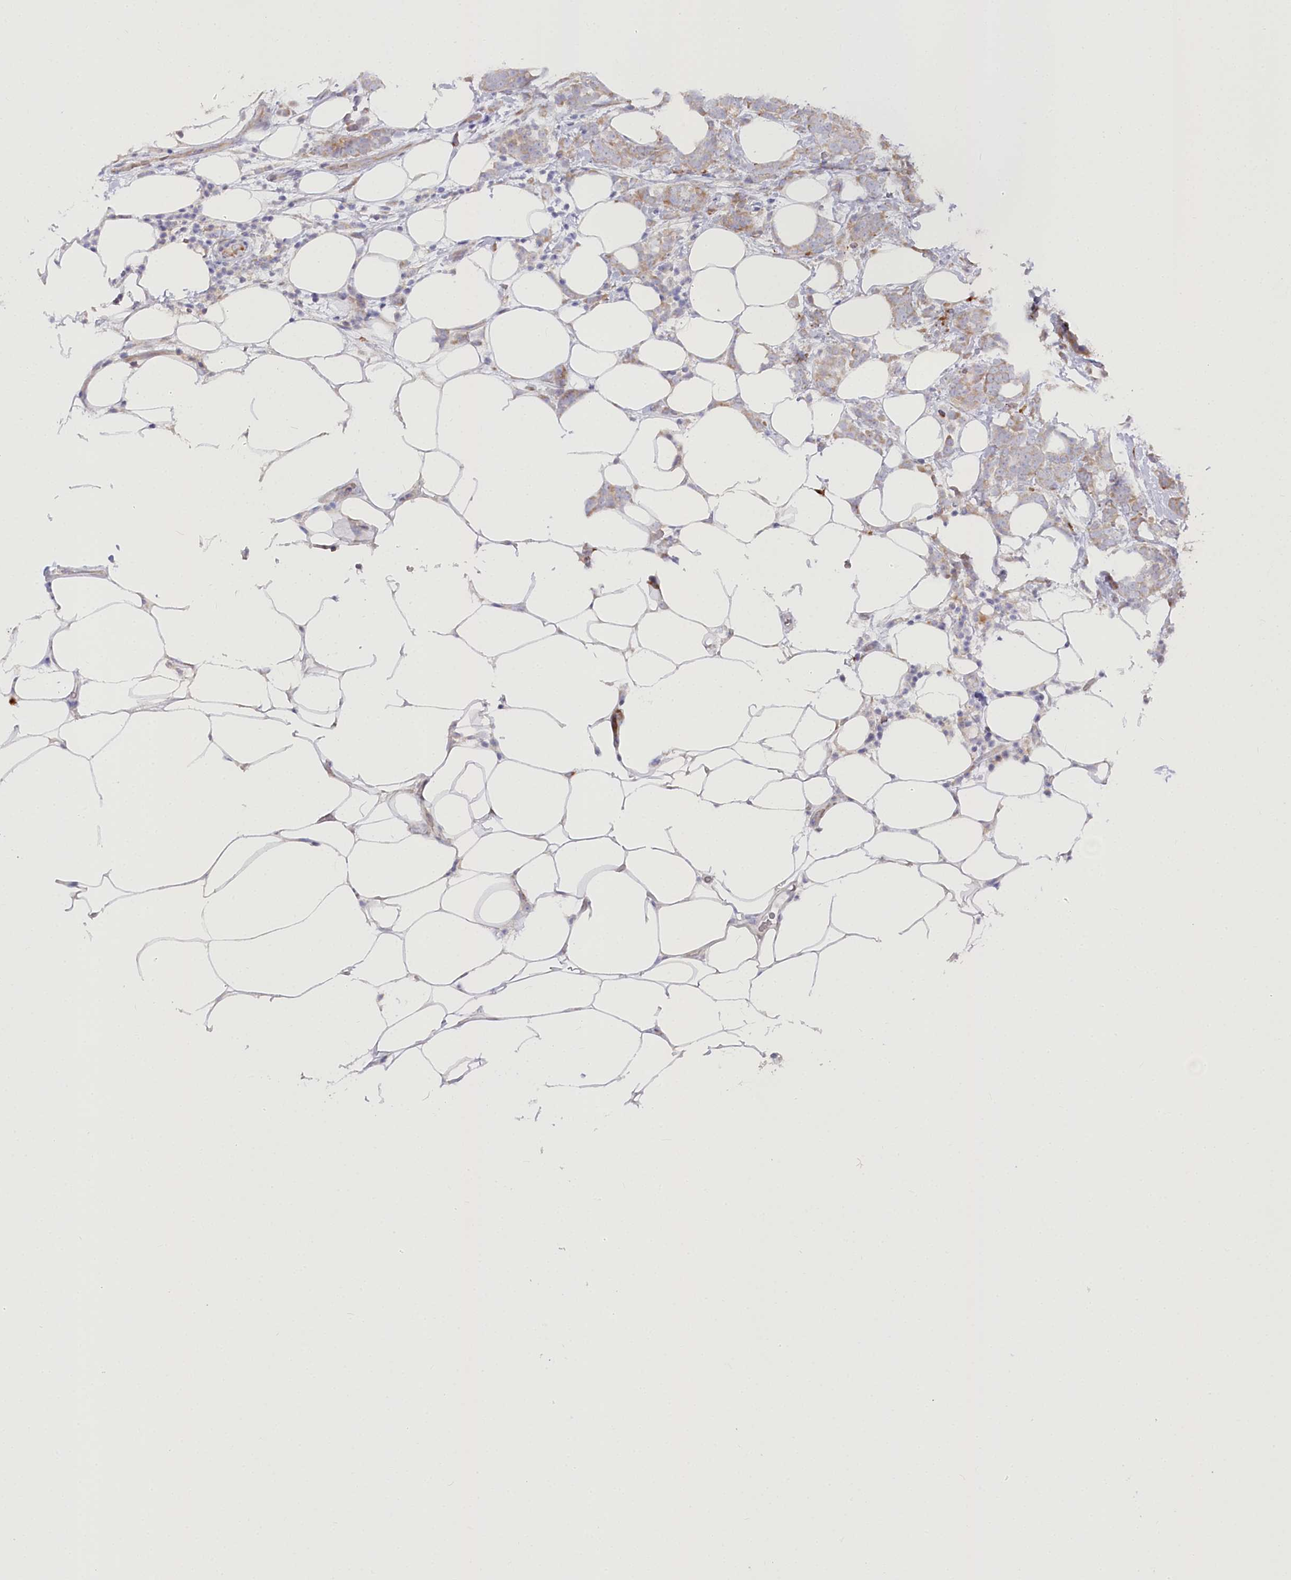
{"staining": {"intensity": "moderate", "quantity": ">75%", "location": "cytoplasmic/membranous"}, "tissue": "breast cancer", "cell_type": "Tumor cells", "image_type": "cancer", "snomed": [{"axis": "morphology", "description": "Lobular carcinoma"}, {"axis": "topography", "description": "Breast"}], "caption": "This is a histology image of immunohistochemistry (IHC) staining of breast cancer (lobular carcinoma), which shows moderate expression in the cytoplasmic/membranous of tumor cells.", "gene": "POGLUT1", "patient": {"sex": "female", "age": 58}}